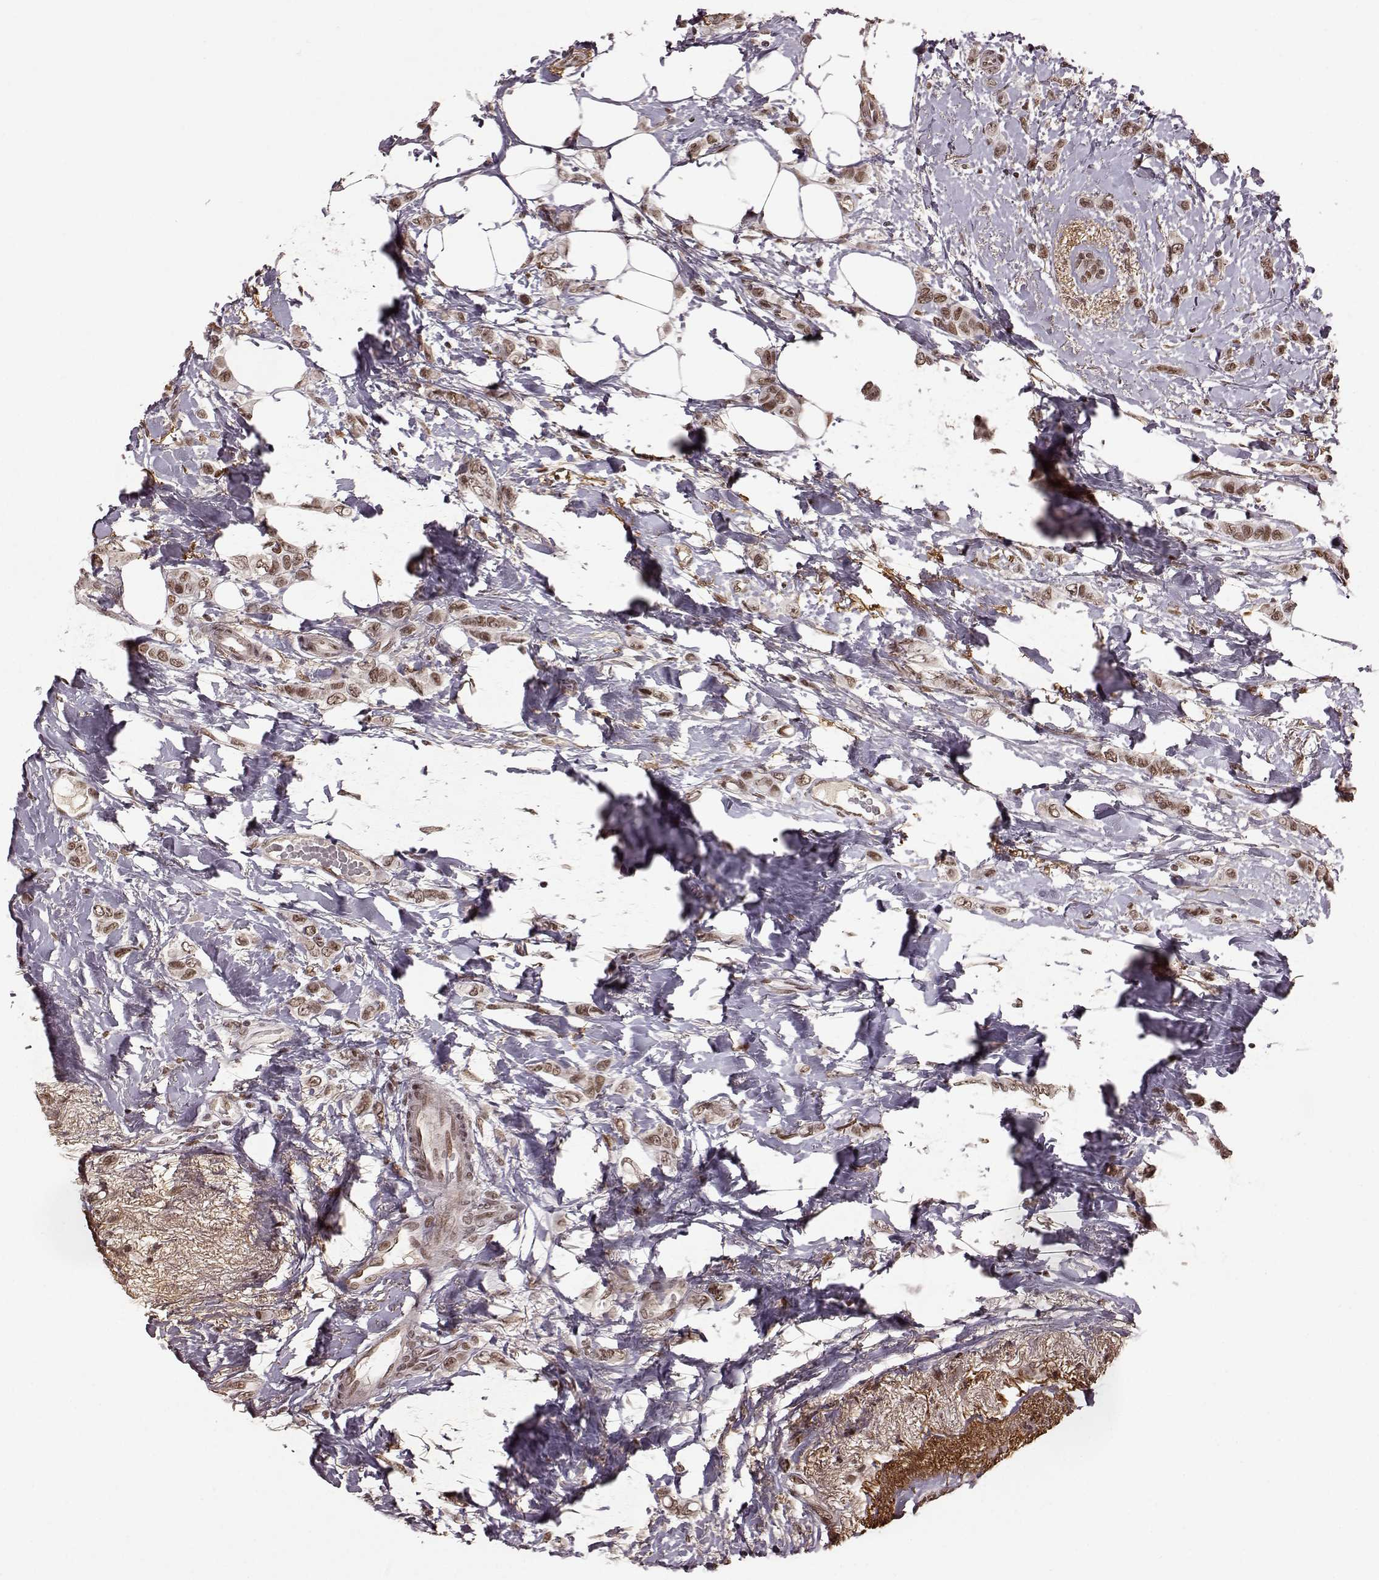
{"staining": {"intensity": "moderate", "quantity": ">75%", "location": "nuclear"}, "tissue": "breast cancer", "cell_type": "Tumor cells", "image_type": "cancer", "snomed": [{"axis": "morphology", "description": "Lobular carcinoma"}, {"axis": "topography", "description": "Breast"}], "caption": "IHC photomicrograph of human breast cancer (lobular carcinoma) stained for a protein (brown), which exhibits medium levels of moderate nuclear staining in about >75% of tumor cells.", "gene": "RRAGD", "patient": {"sex": "female", "age": 66}}